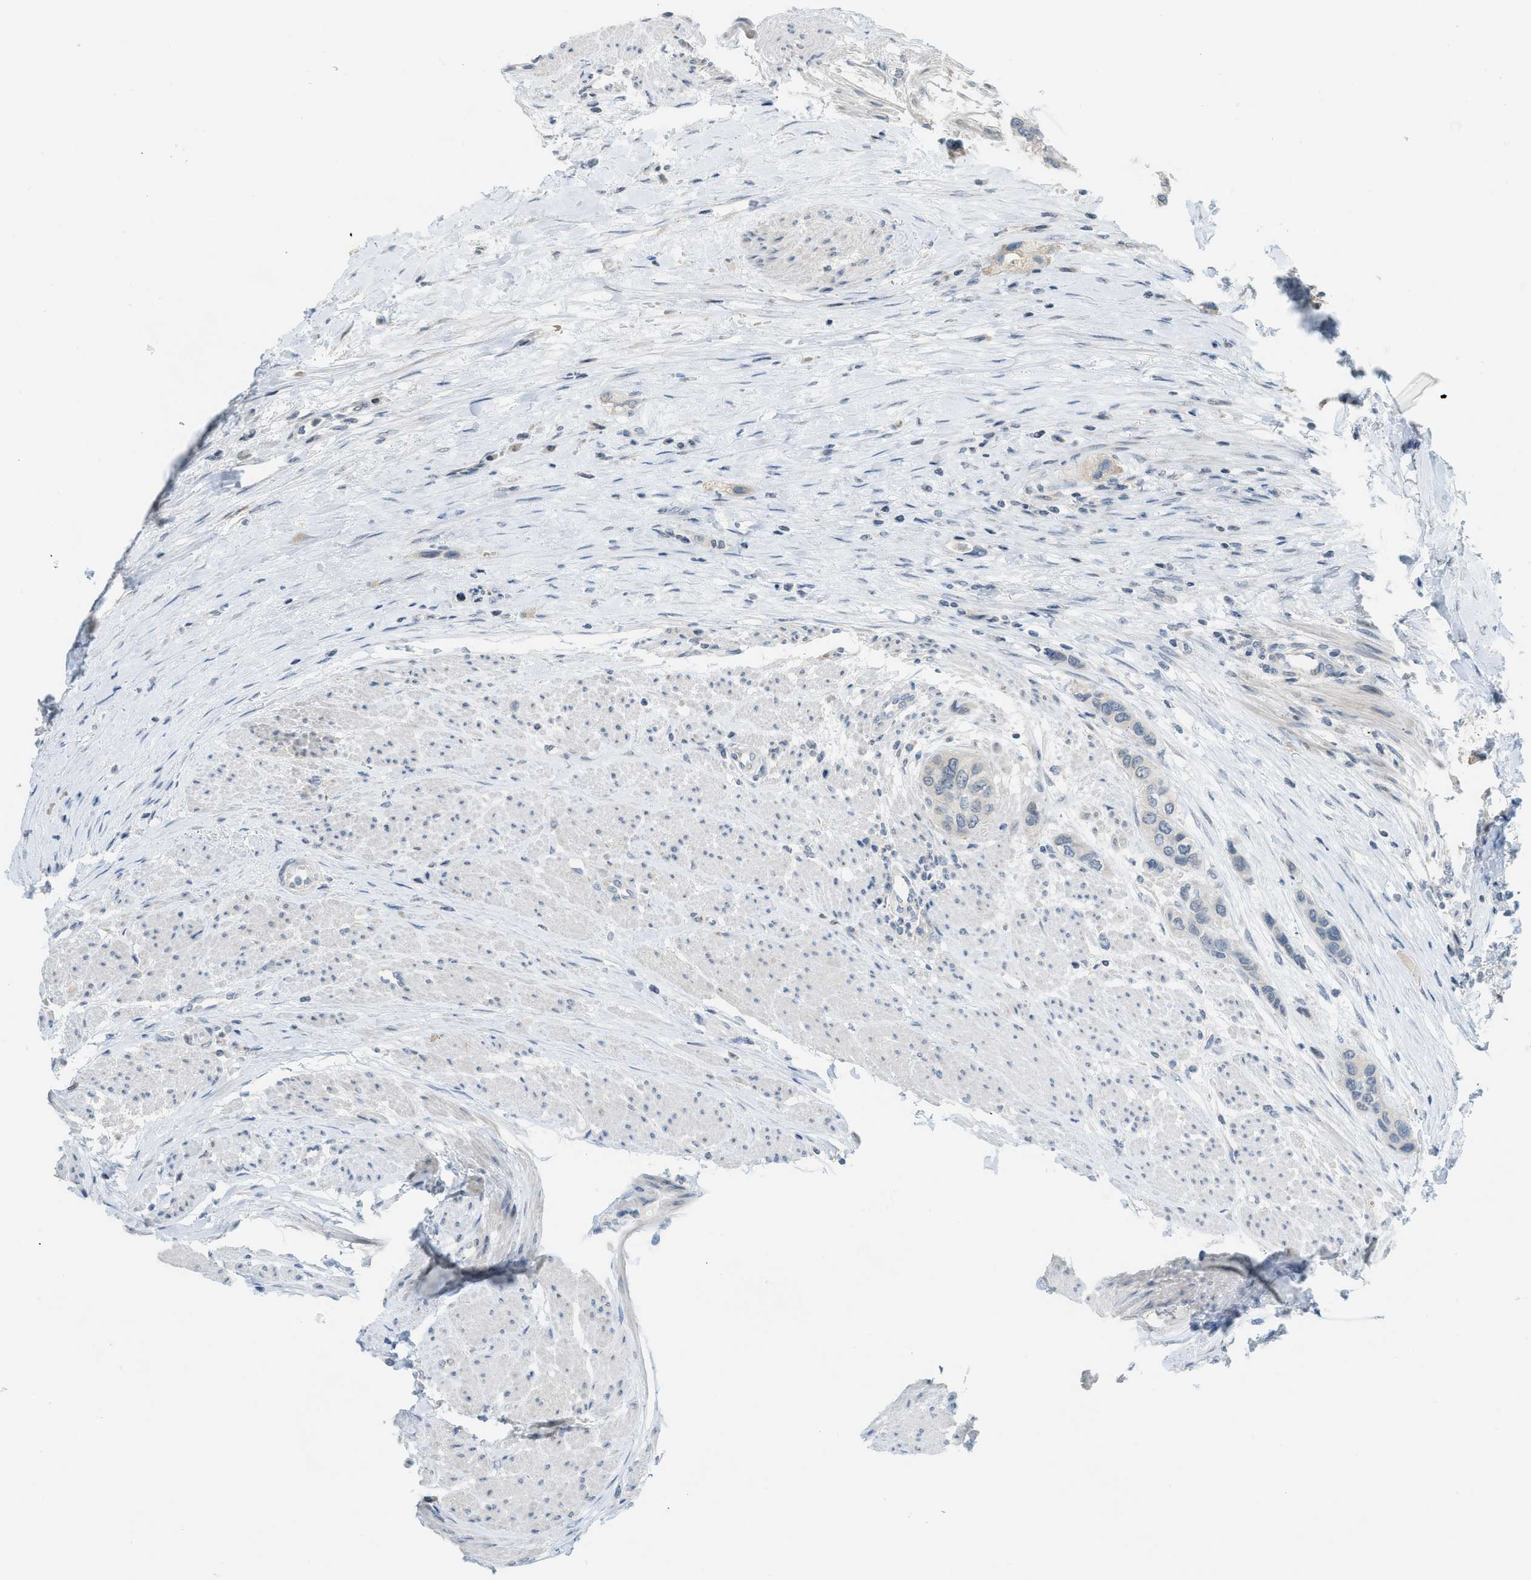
{"staining": {"intensity": "negative", "quantity": "none", "location": "none"}, "tissue": "urothelial cancer", "cell_type": "Tumor cells", "image_type": "cancer", "snomed": [{"axis": "morphology", "description": "Urothelial carcinoma, High grade"}, {"axis": "topography", "description": "Urinary bladder"}], "caption": "Tumor cells show no significant protein staining in urothelial cancer.", "gene": "TXNDC2", "patient": {"sex": "female", "age": 56}}